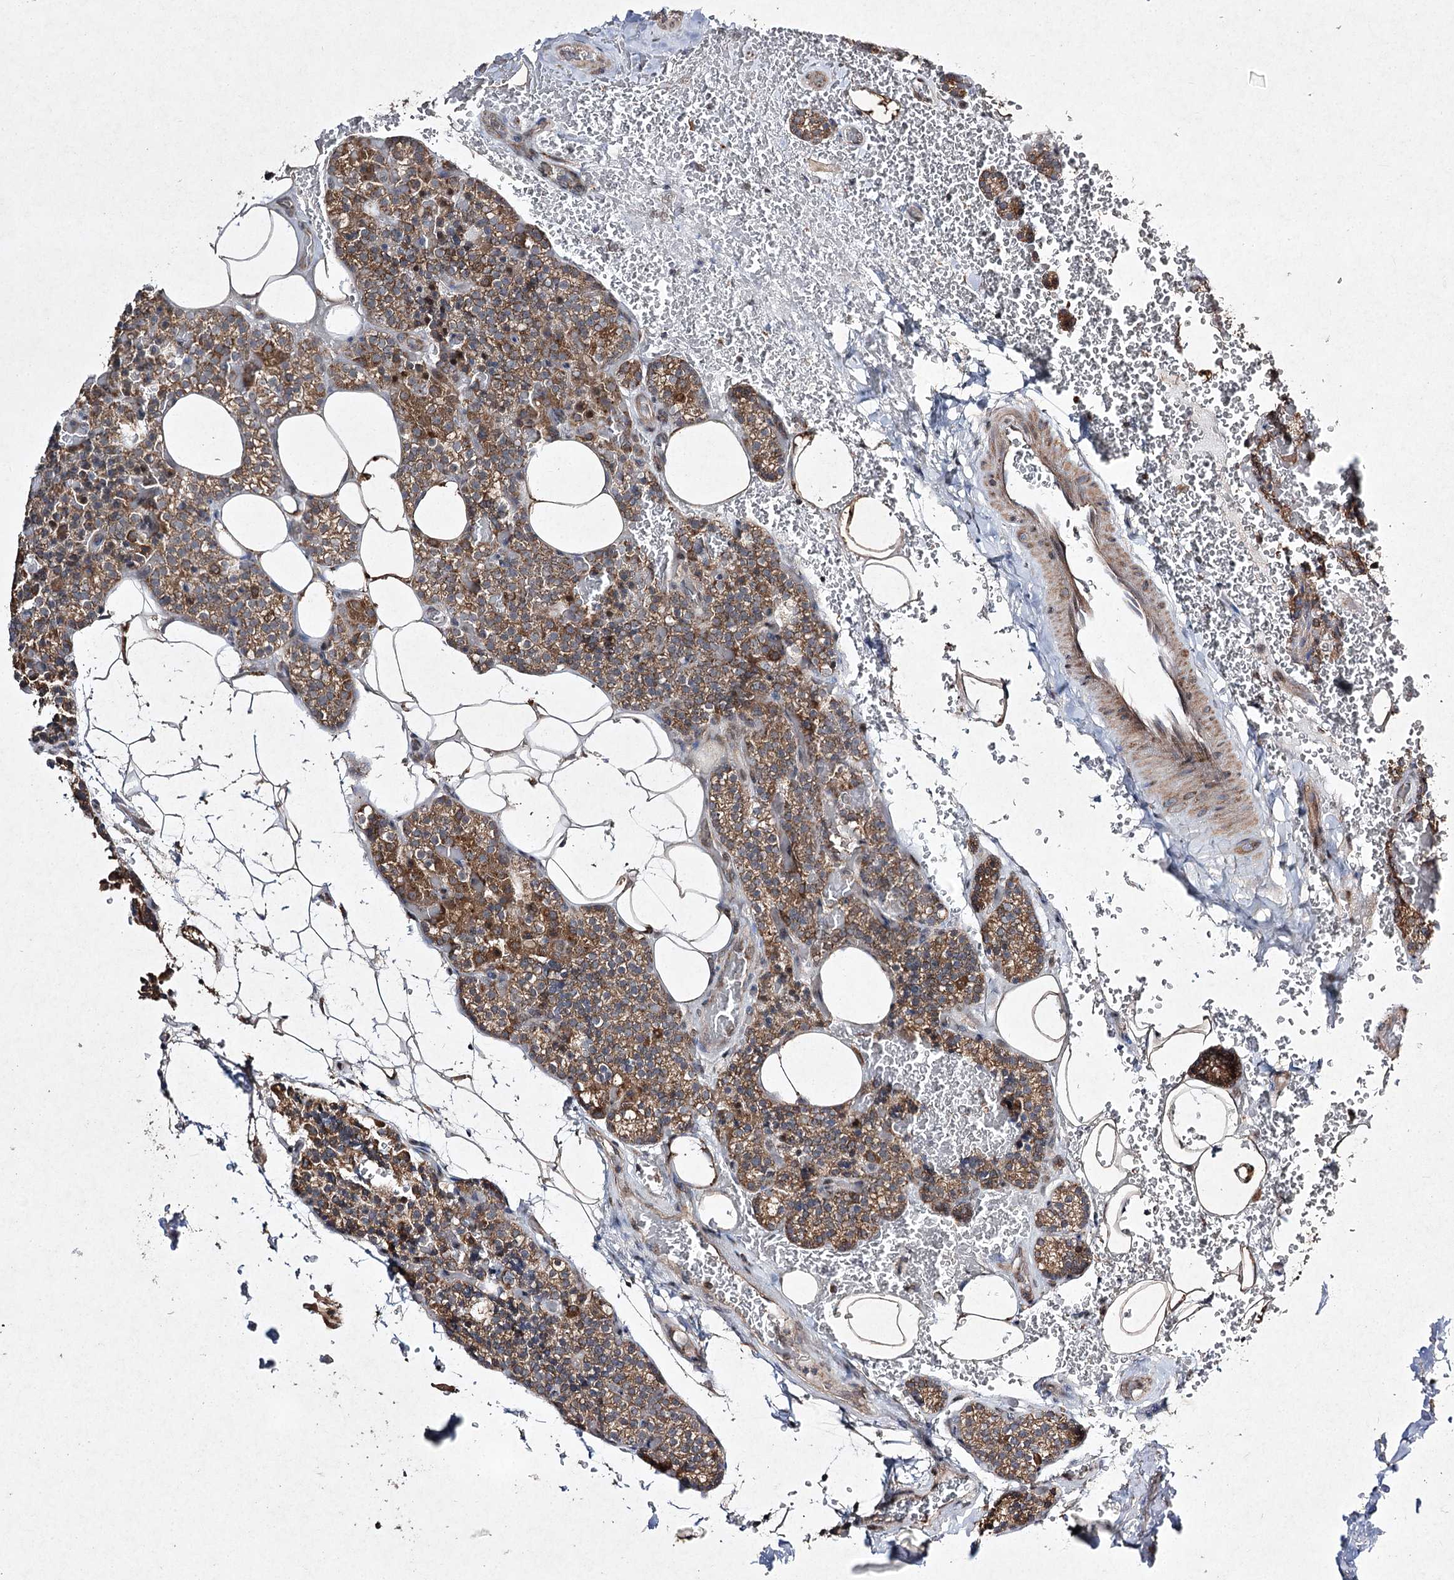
{"staining": {"intensity": "moderate", "quantity": ">75%", "location": "cytoplasmic/membranous"}, "tissue": "parathyroid gland", "cell_type": "Glandular cells", "image_type": "normal", "snomed": [{"axis": "morphology", "description": "Normal tissue, NOS"}, {"axis": "topography", "description": "Parathyroid gland"}], "caption": "Glandular cells reveal medium levels of moderate cytoplasmic/membranous expression in approximately >75% of cells in normal human parathyroid gland.", "gene": "FANCL", "patient": {"sex": "male", "age": 50}}